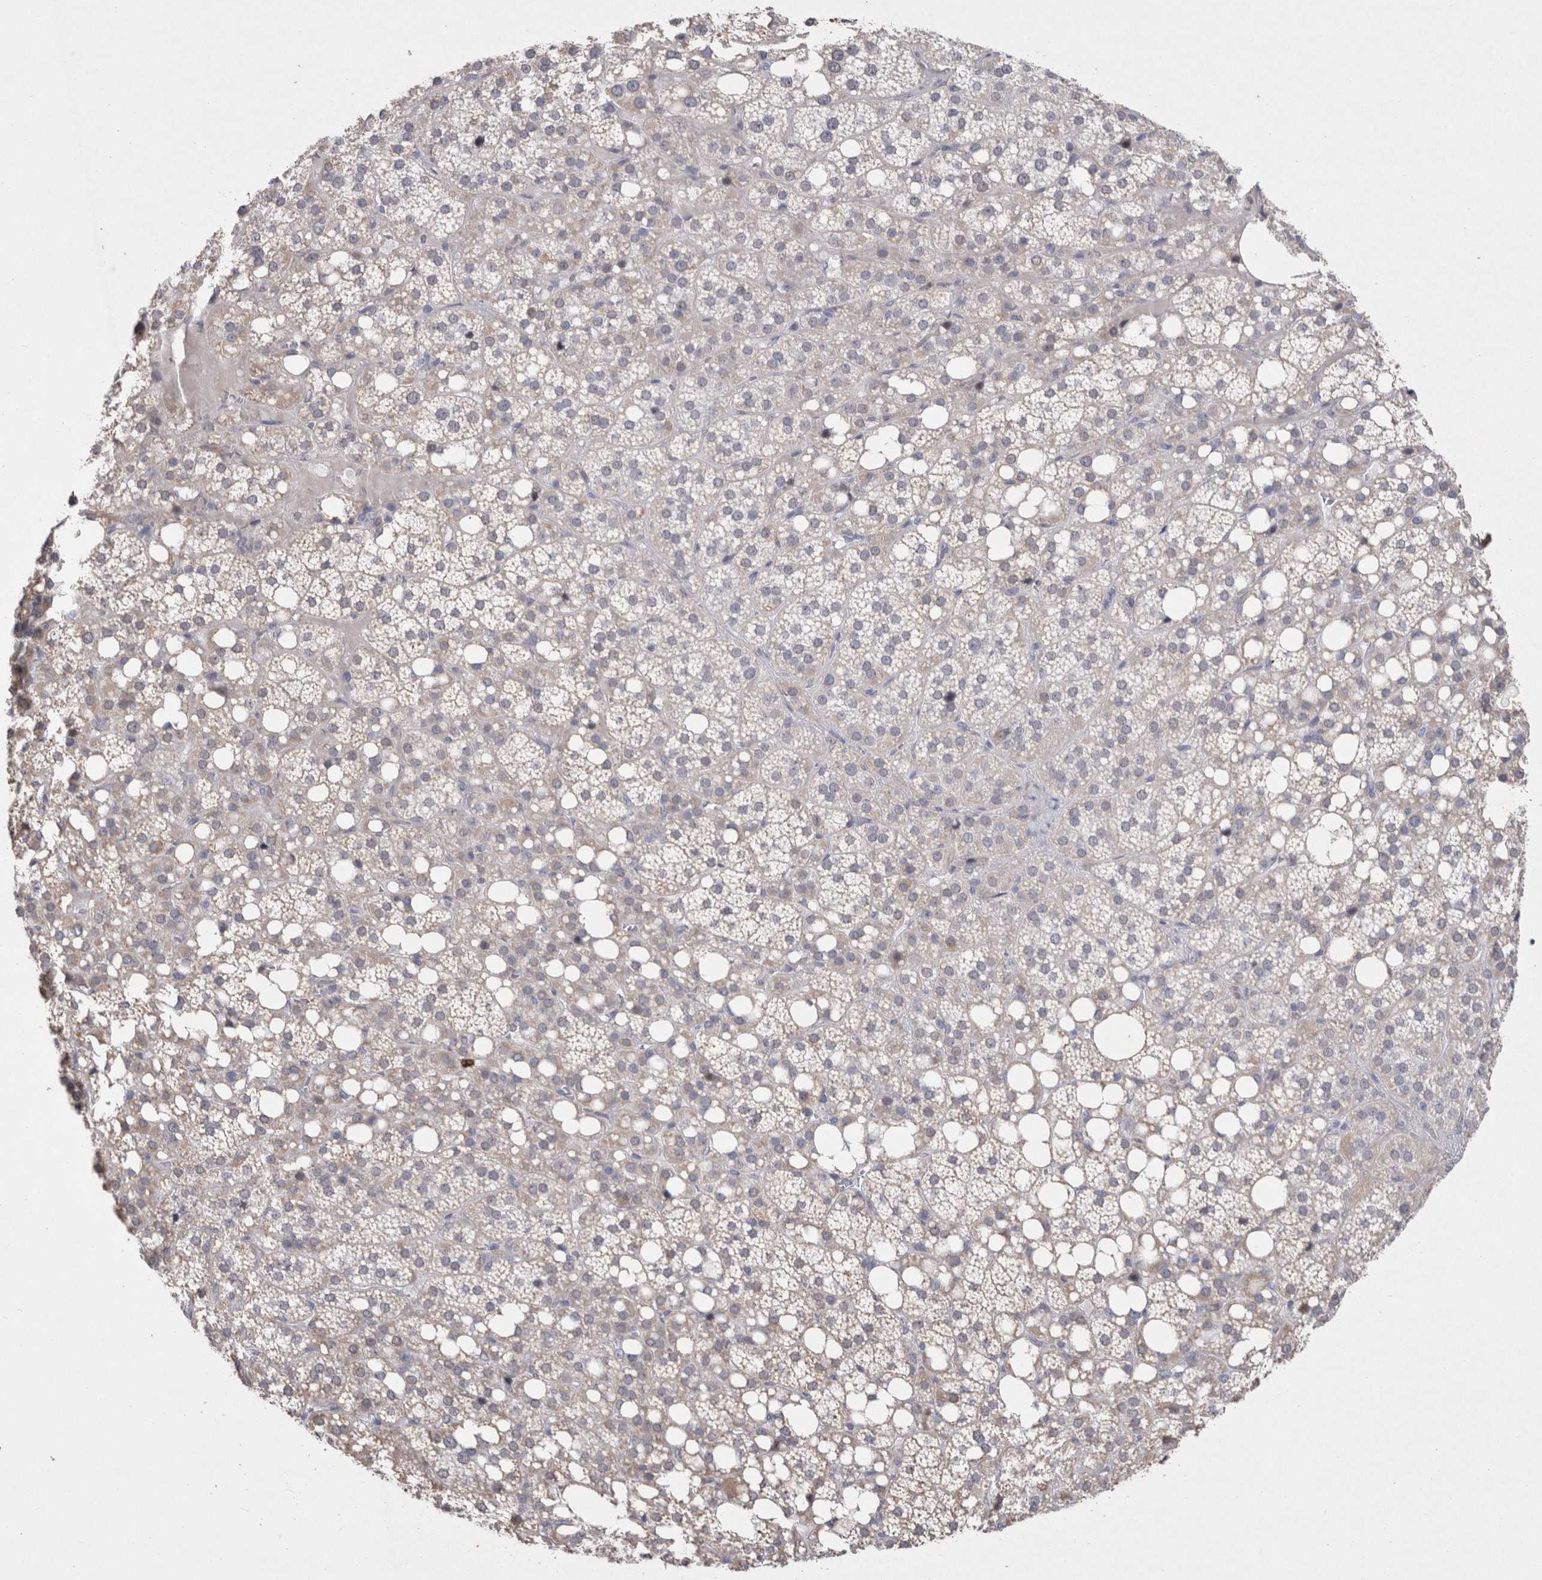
{"staining": {"intensity": "moderate", "quantity": "<25%", "location": "cytoplasmic/membranous"}, "tissue": "adrenal gland", "cell_type": "Glandular cells", "image_type": "normal", "snomed": [{"axis": "morphology", "description": "Normal tissue, NOS"}, {"axis": "topography", "description": "Adrenal gland"}], "caption": "IHC staining of unremarkable adrenal gland, which demonstrates low levels of moderate cytoplasmic/membranous staining in about <25% of glandular cells indicating moderate cytoplasmic/membranous protein staining. The staining was performed using DAB (brown) for protein detection and nuclei were counterstained in hematoxylin (blue).", "gene": "AGMAT", "patient": {"sex": "female", "age": 59}}